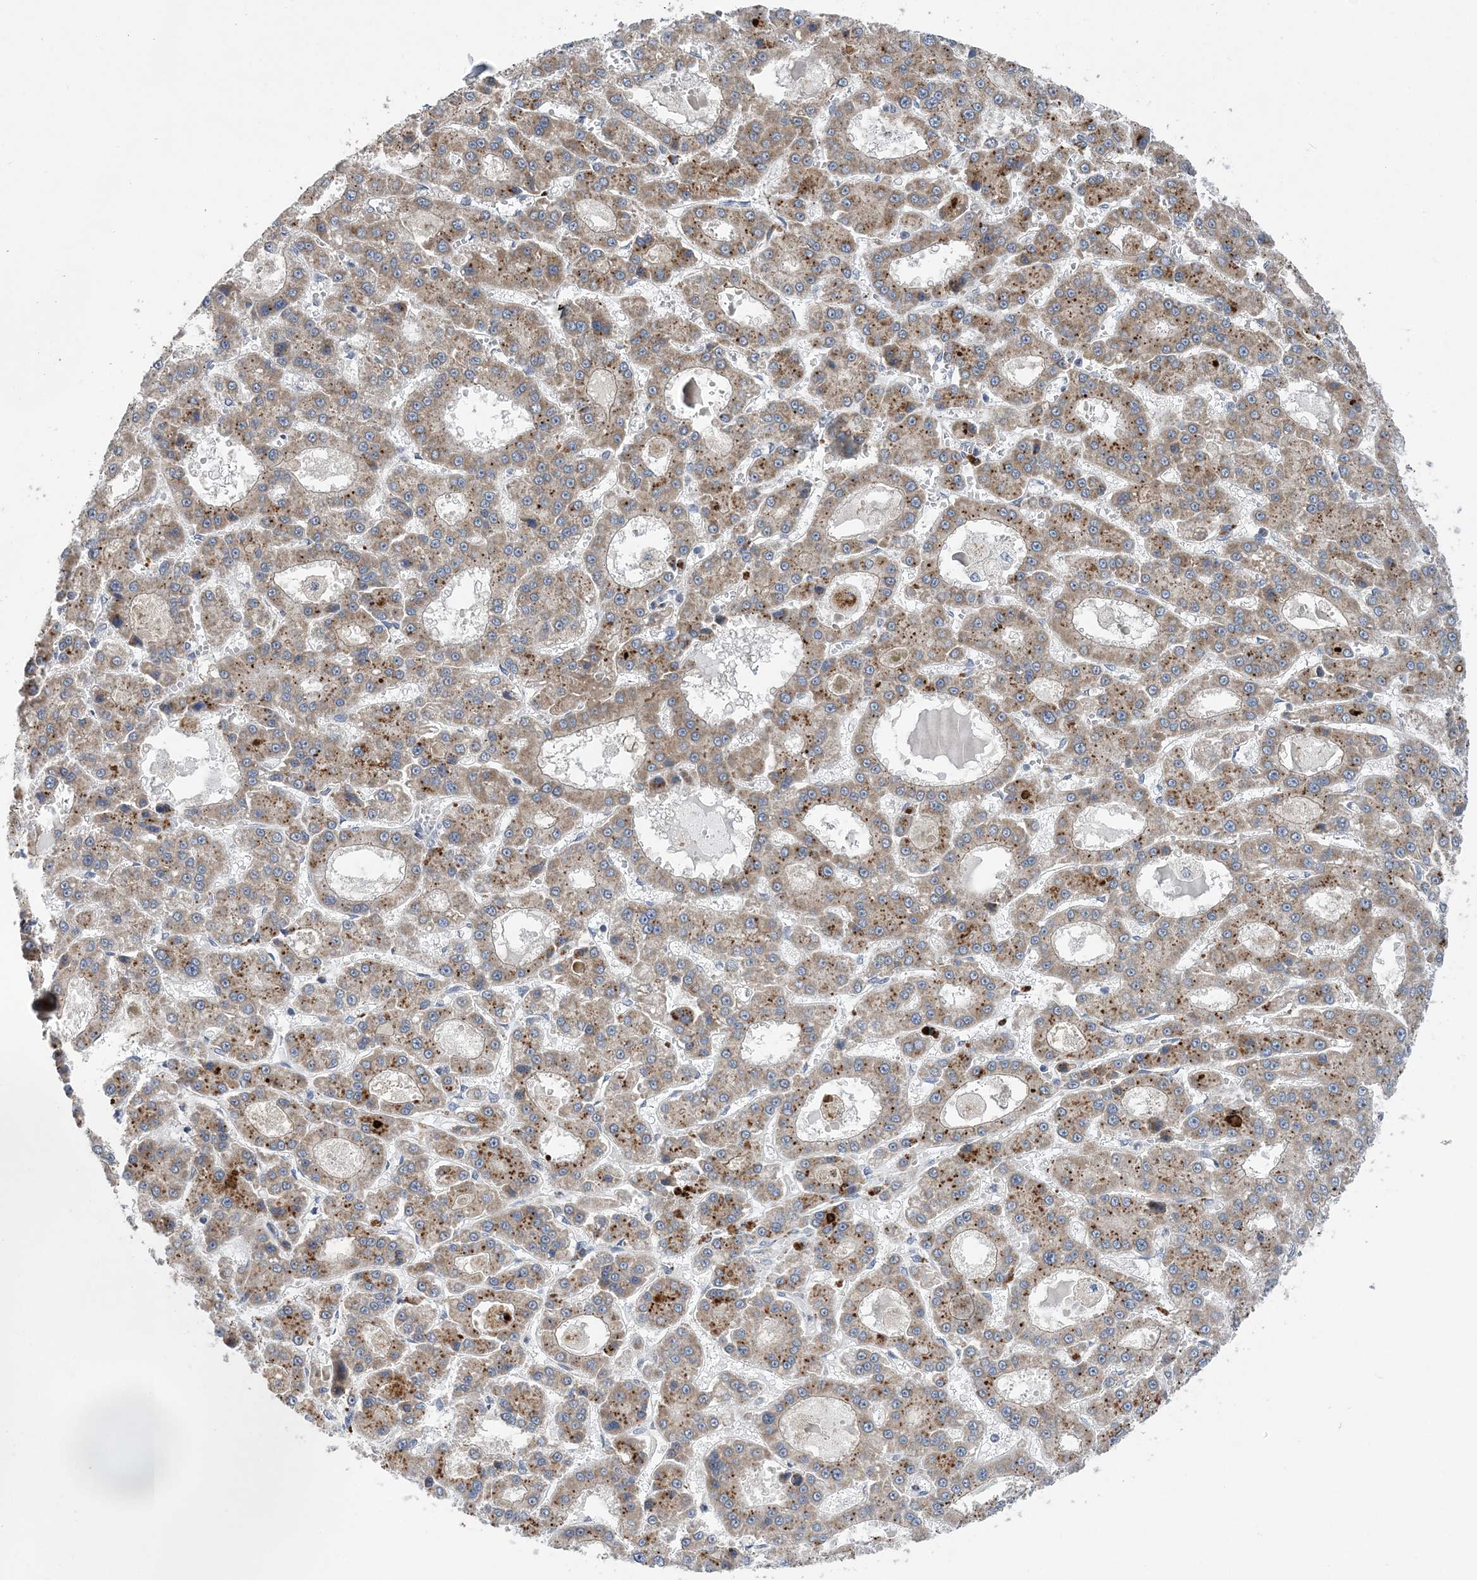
{"staining": {"intensity": "moderate", "quantity": ">75%", "location": "cytoplasmic/membranous"}, "tissue": "liver cancer", "cell_type": "Tumor cells", "image_type": "cancer", "snomed": [{"axis": "morphology", "description": "Carcinoma, Hepatocellular, NOS"}, {"axis": "topography", "description": "Liver"}], "caption": "There is medium levels of moderate cytoplasmic/membranous positivity in tumor cells of hepatocellular carcinoma (liver), as demonstrated by immunohistochemical staining (brown color).", "gene": "COPE", "patient": {"sex": "male", "age": 70}}